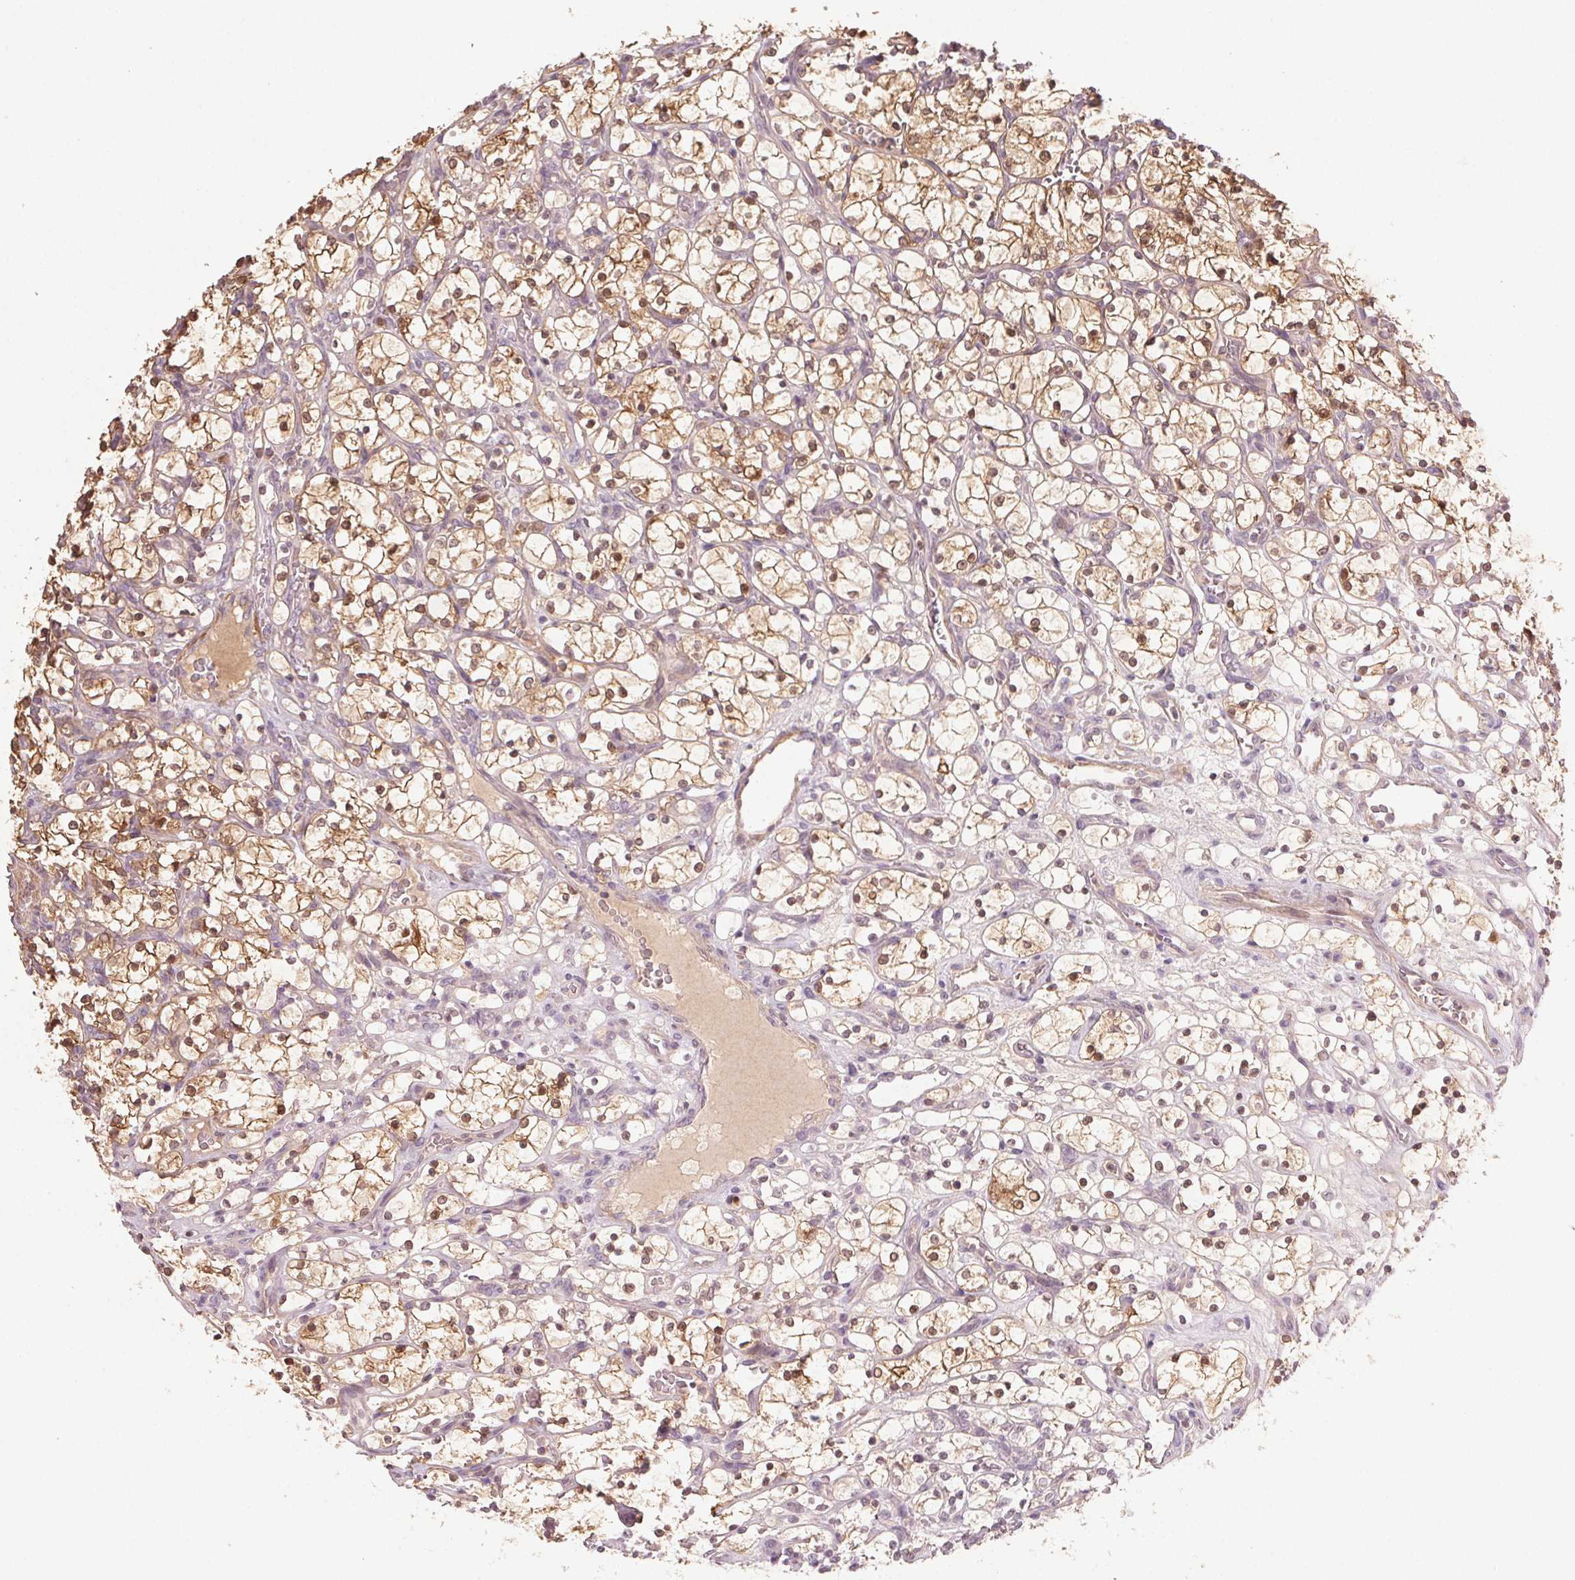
{"staining": {"intensity": "moderate", "quantity": "25%-75%", "location": "cytoplasmic/membranous"}, "tissue": "renal cancer", "cell_type": "Tumor cells", "image_type": "cancer", "snomed": [{"axis": "morphology", "description": "Adenocarcinoma, NOS"}, {"axis": "topography", "description": "Kidney"}], "caption": "Brown immunohistochemical staining in adenocarcinoma (renal) displays moderate cytoplasmic/membranous expression in approximately 25%-75% of tumor cells. (brown staining indicates protein expression, while blue staining denotes nuclei).", "gene": "HHLA2", "patient": {"sex": "female", "age": 69}}